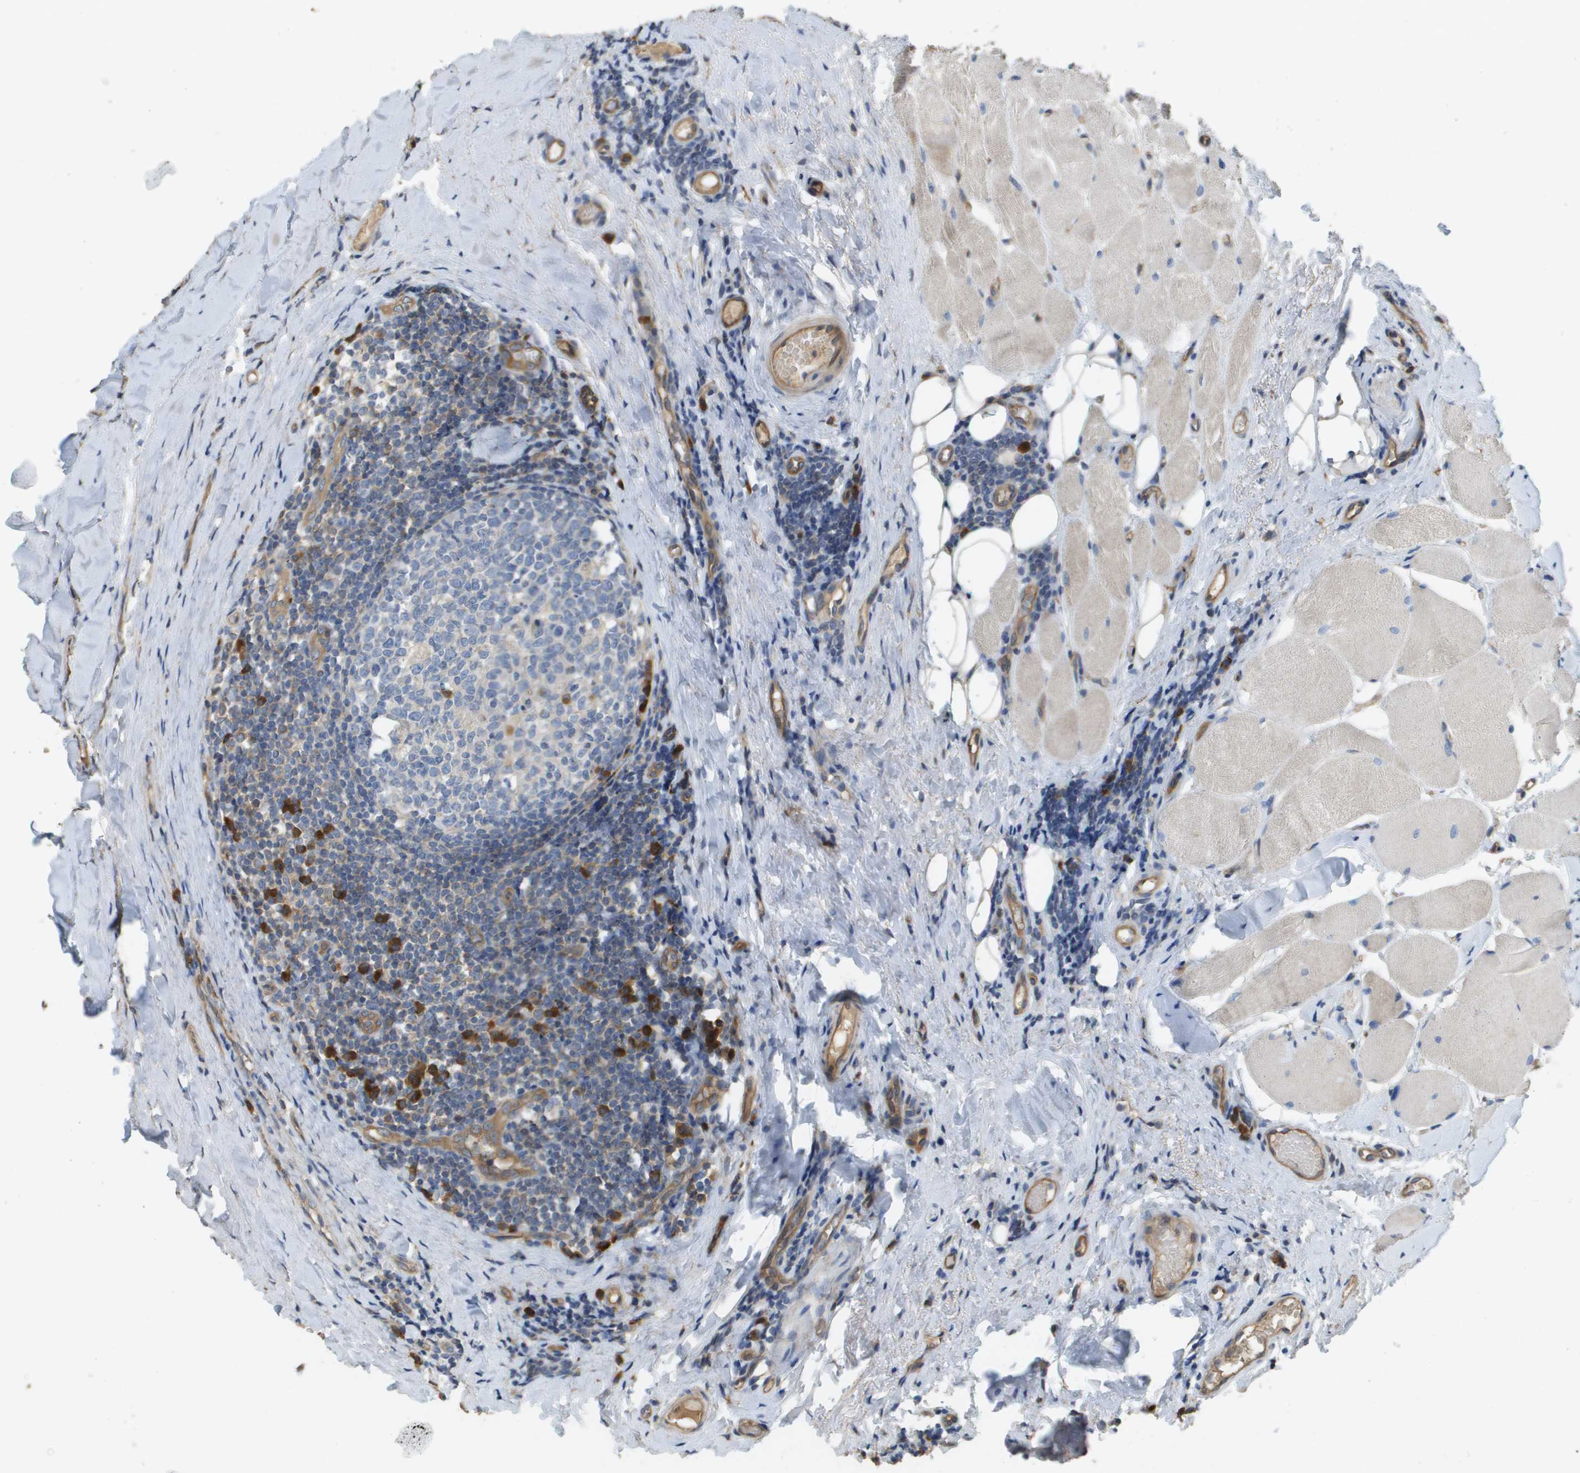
{"staining": {"intensity": "negative", "quantity": "none", "location": "none"}, "tissue": "tonsil", "cell_type": "Germinal center cells", "image_type": "normal", "snomed": [{"axis": "morphology", "description": "Normal tissue, NOS"}, {"axis": "topography", "description": "Tonsil"}], "caption": "IHC micrograph of benign human tonsil stained for a protein (brown), which displays no positivity in germinal center cells.", "gene": "CASP10", "patient": {"sex": "female", "age": 19}}